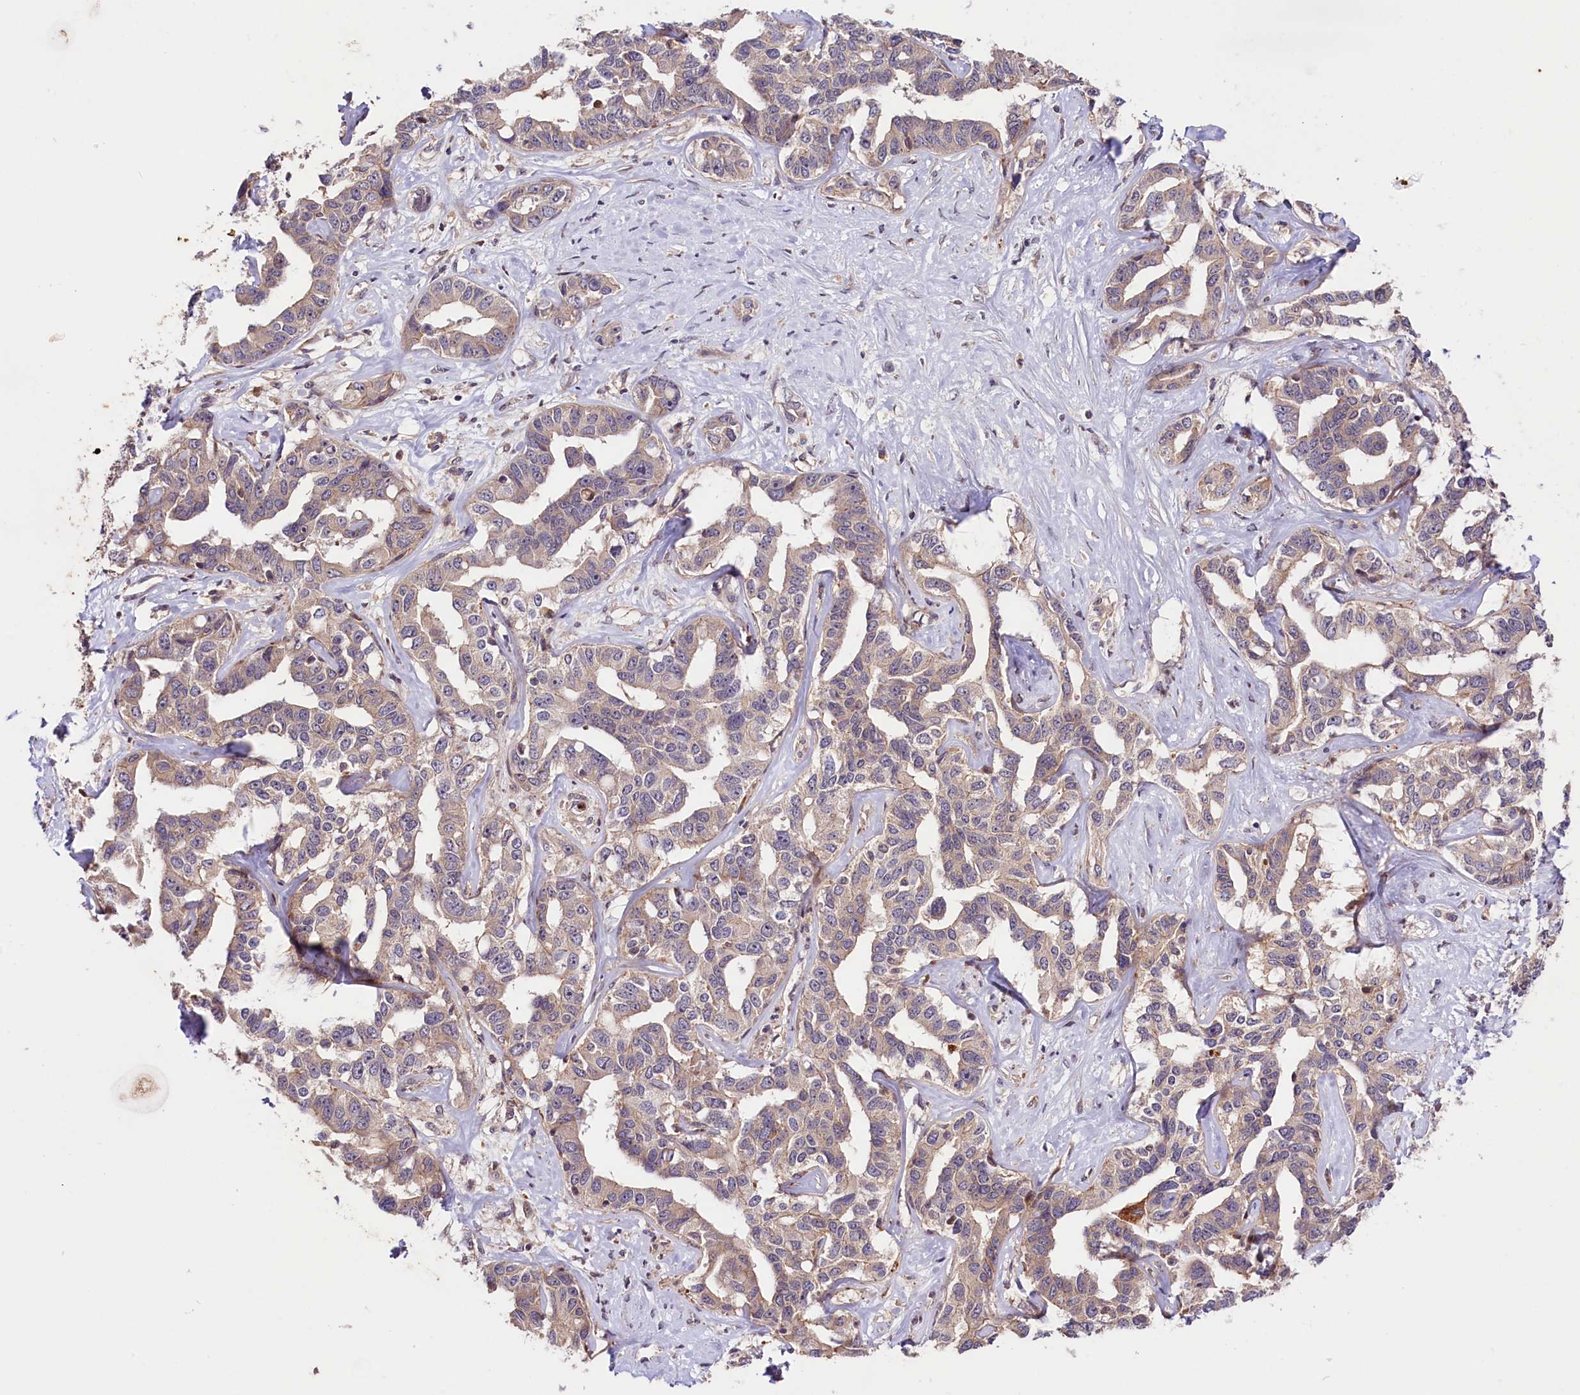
{"staining": {"intensity": "weak", "quantity": "<25%", "location": "cytoplasmic/membranous"}, "tissue": "liver cancer", "cell_type": "Tumor cells", "image_type": "cancer", "snomed": [{"axis": "morphology", "description": "Cholangiocarcinoma"}, {"axis": "topography", "description": "Liver"}], "caption": "Immunohistochemical staining of human liver cholangiocarcinoma exhibits no significant staining in tumor cells. (Brightfield microscopy of DAB IHC at high magnification).", "gene": "CACNA1H", "patient": {"sex": "male", "age": 59}}